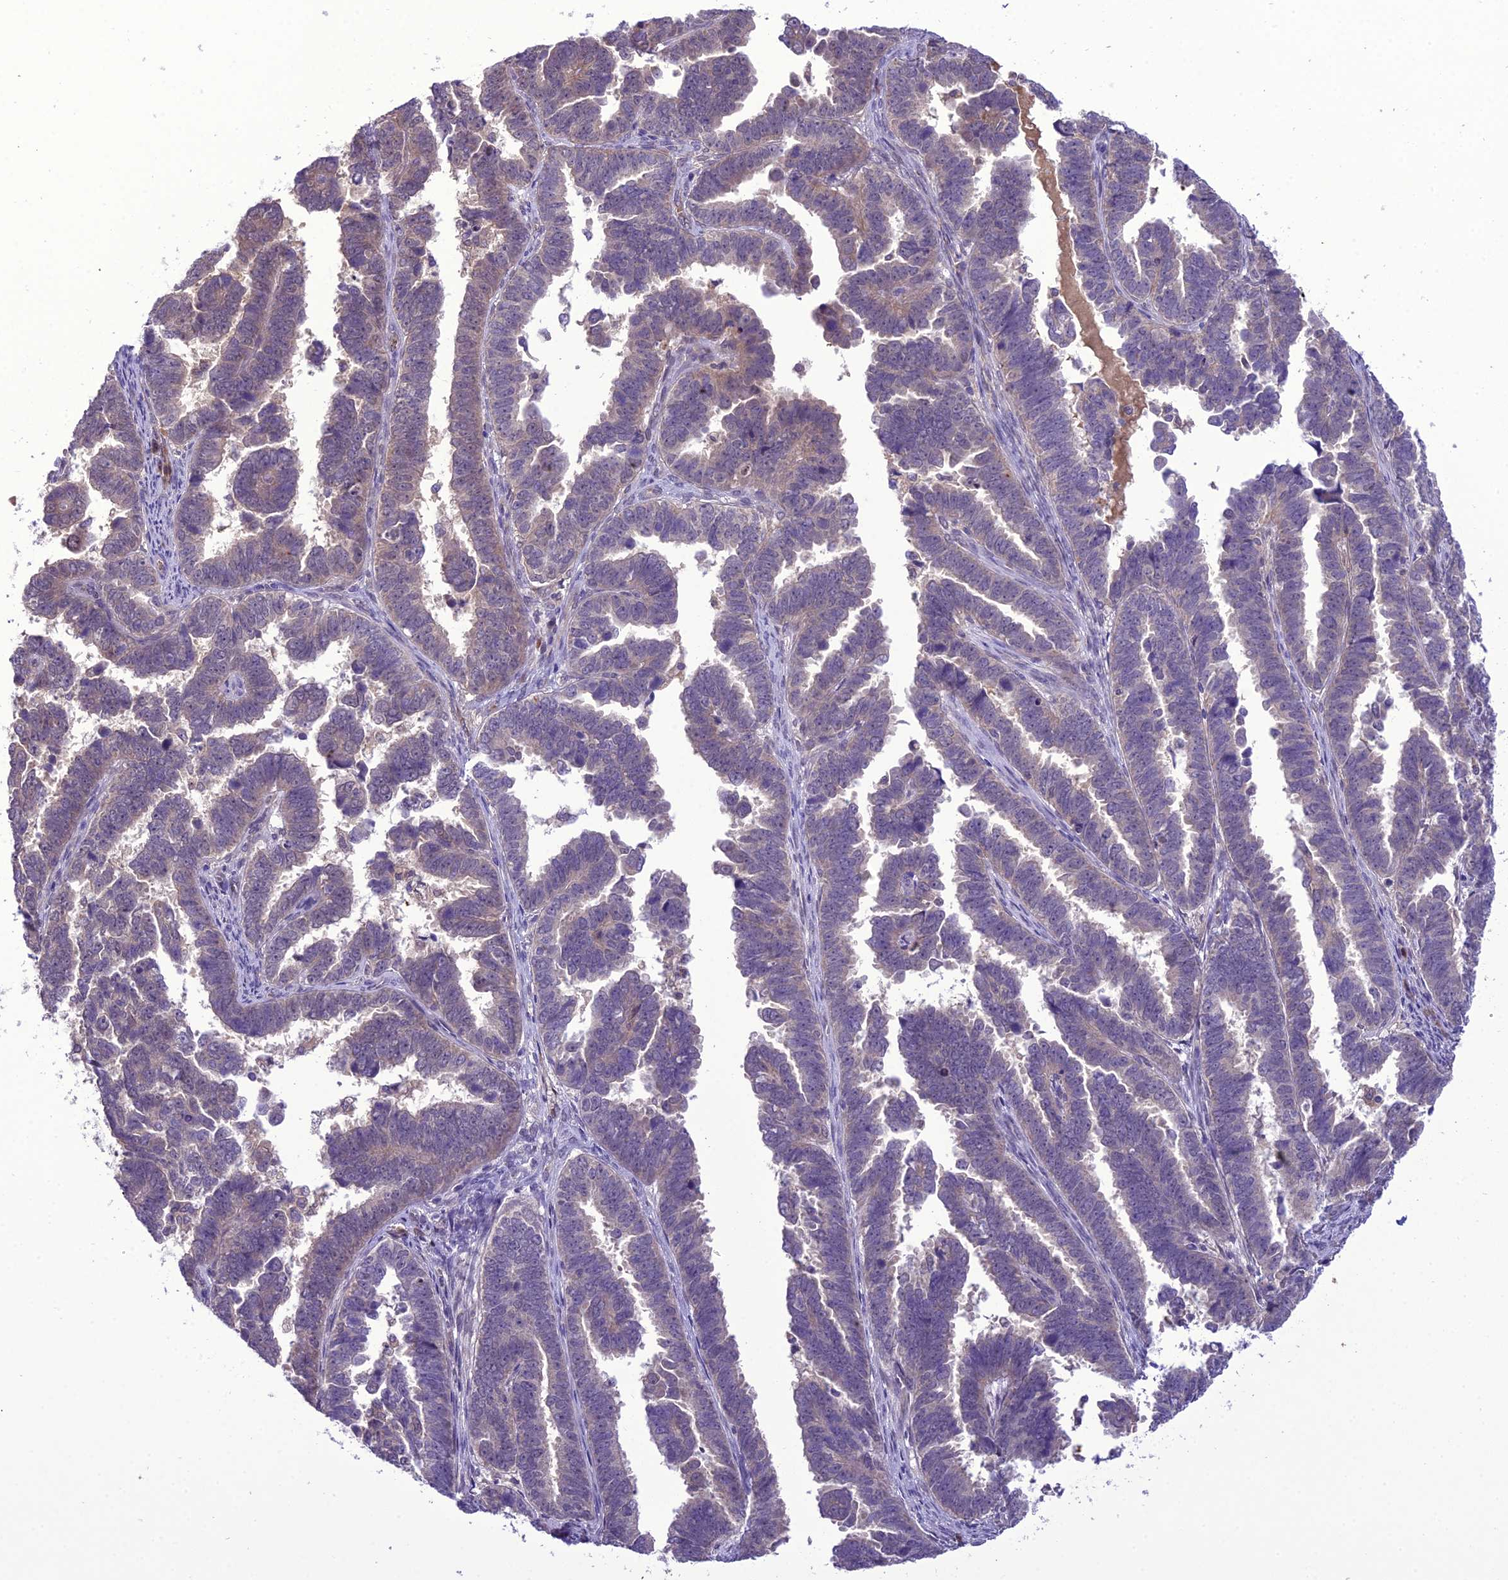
{"staining": {"intensity": "weak", "quantity": "<25%", "location": "cytoplasmic/membranous"}, "tissue": "endometrial cancer", "cell_type": "Tumor cells", "image_type": "cancer", "snomed": [{"axis": "morphology", "description": "Adenocarcinoma, NOS"}, {"axis": "topography", "description": "Endometrium"}], "caption": "Human endometrial adenocarcinoma stained for a protein using immunohistochemistry (IHC) exhibits no expression in tumor cells.", "gene": "BORCS6", "patient": {"sex": "female", "age": 75}}